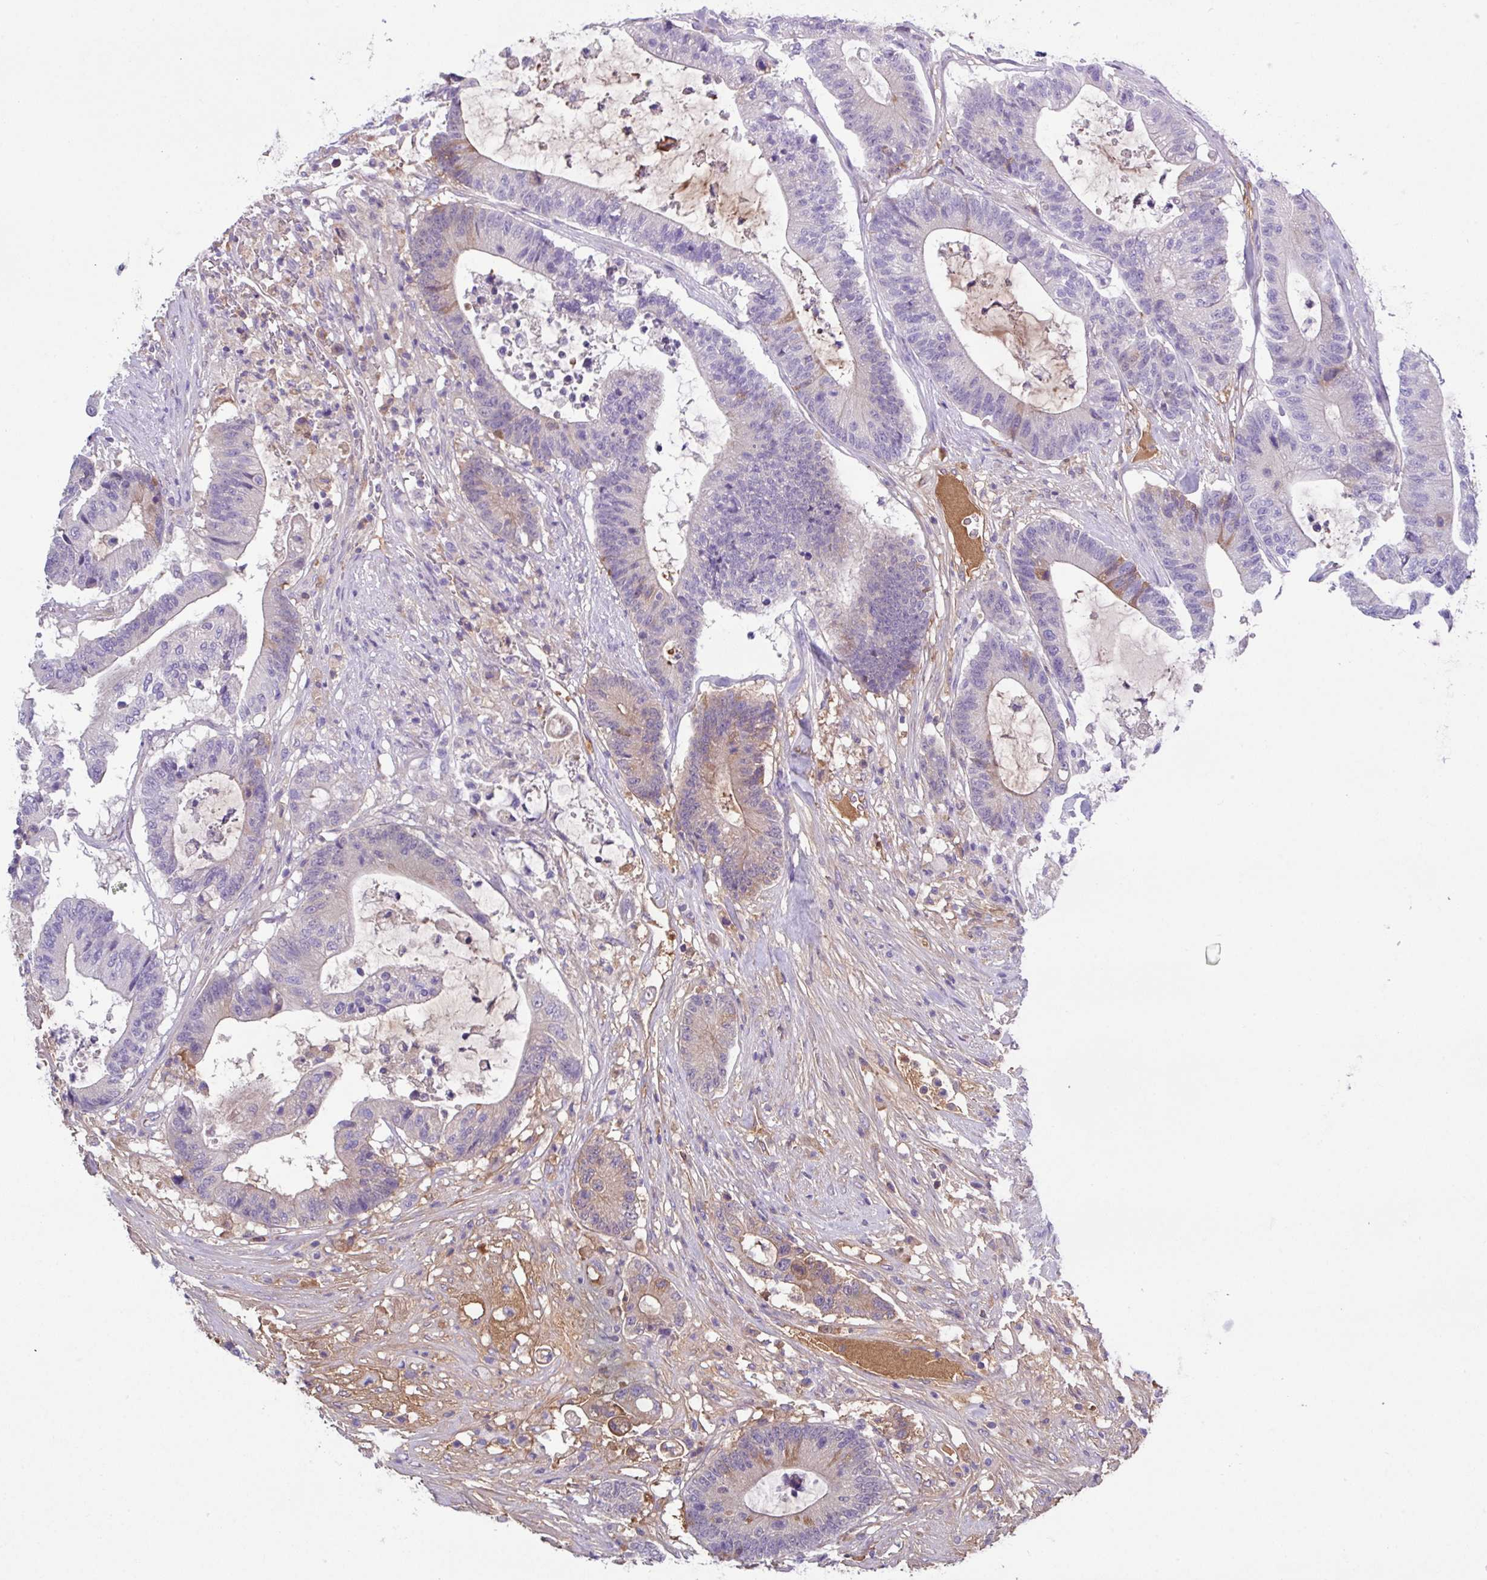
{"staining": {"intensity": "moderate", "quantity": "<25%", "location": "cytoplasmic/membranous"}, "tissue": "colorectal cancer", "cell_type": "Tumor cells", "image_type": "cancer", "snomed": [{"axis": "morphology", "description": "Adenocarcinoma, NOS"}, {"axis": "topography", "description": "Colon"}], "caption": "Protein staining shows moderate cytoplasmic/membranous positivity in about <25% of tumor cells in colorectal cancer. Using DAB (3,3'-diaminobenzidine) (brown) and hematoxylin (blue) stains, captured at high magnification using brightfield microscopy.", "gene": "DNAL1", "patient": {"sex": "female", "age": 84}}